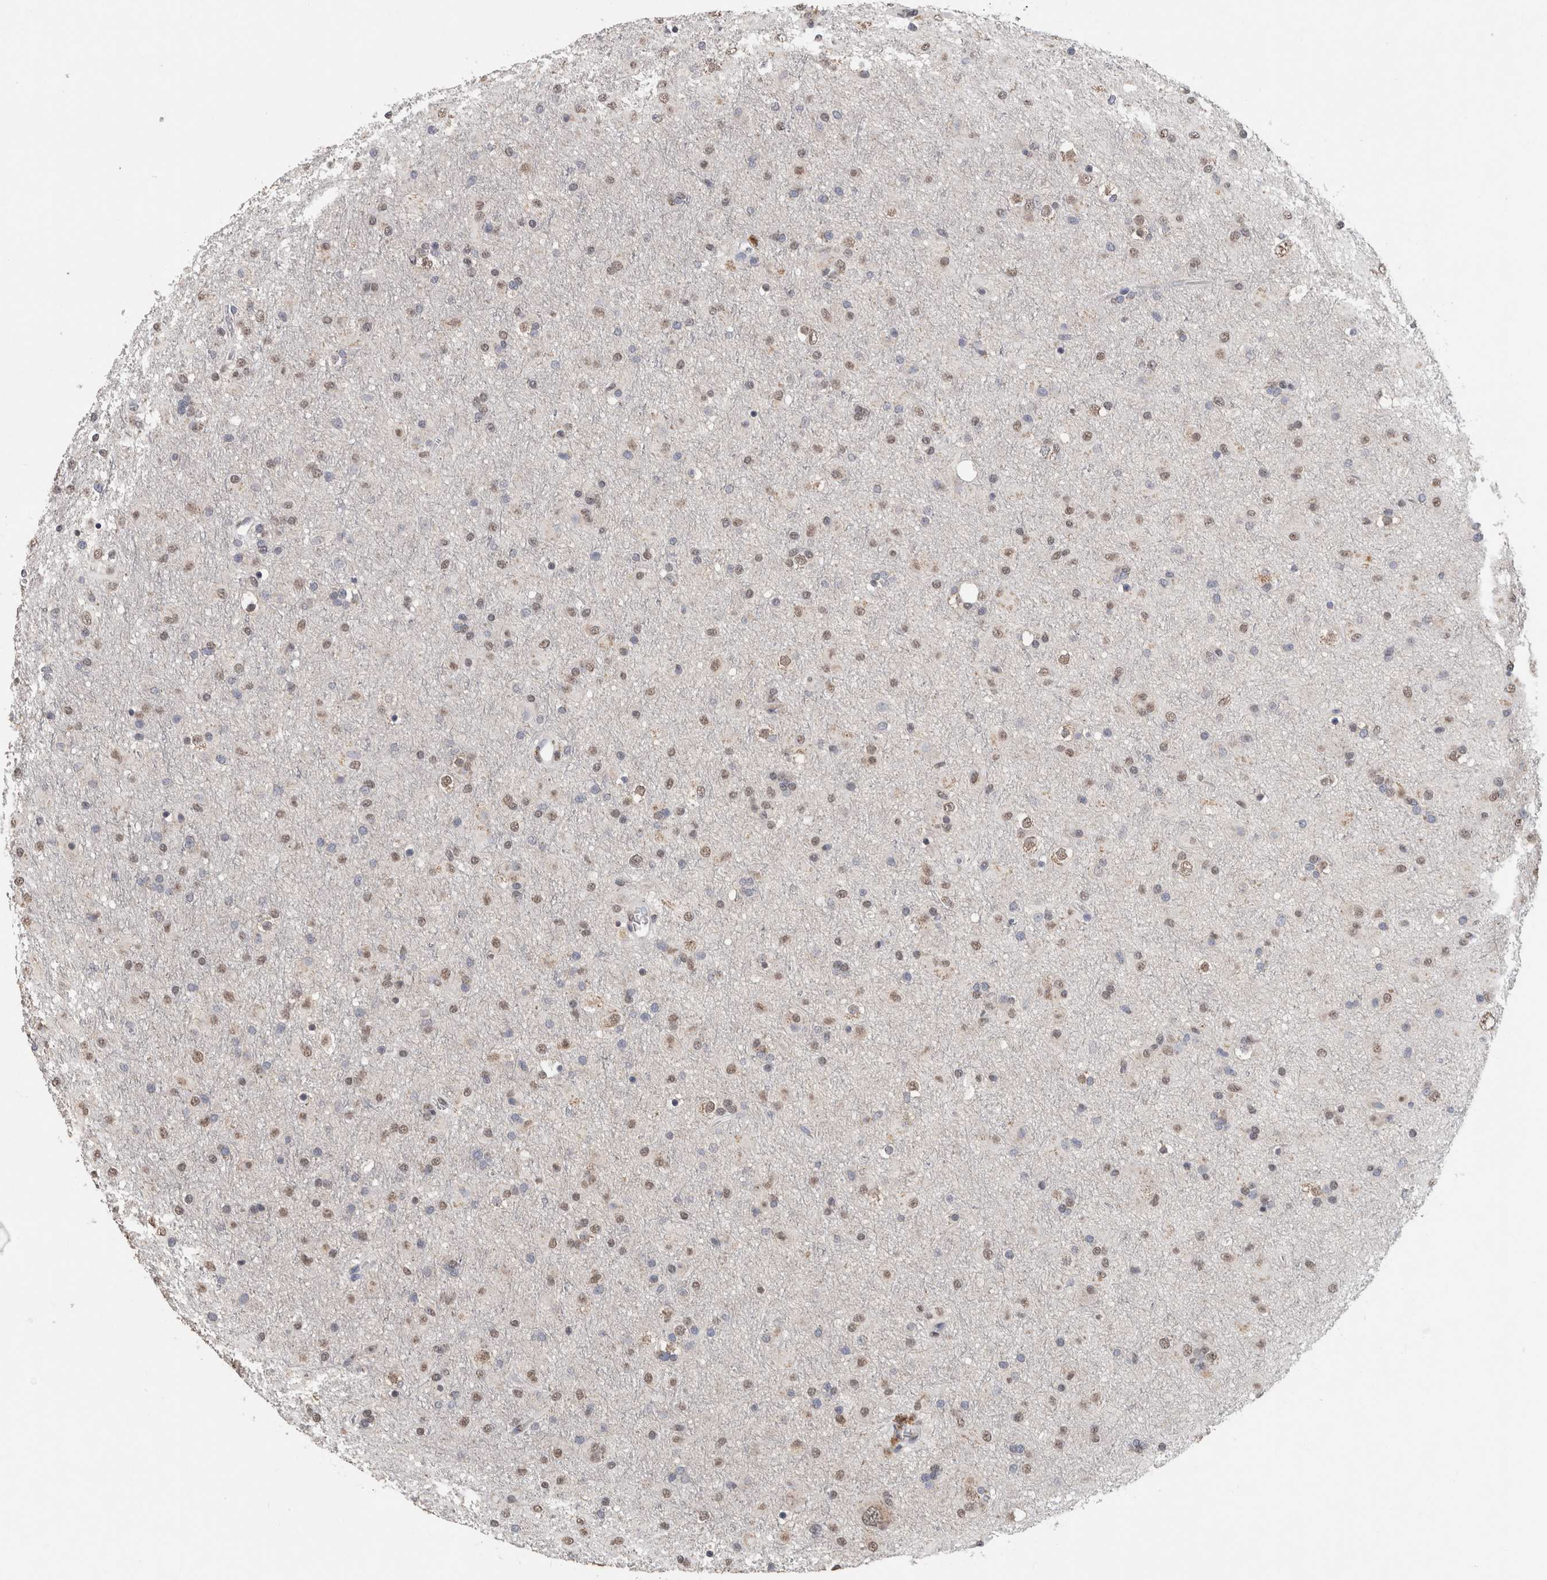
{"staining": {"intensity": "weak", "quantity": ">75%", "location": "nuclear"}, "tissue": "glioma", "cell_type": "Tumor cells", "image_type": "cancer", "snomed": [{"axis": "morphology", "description": "Glioma, malignant, Low grade"}, {"axis": "topography", "description": "Brain"}], "caption": "An image of human low-grade glioma (malignant) stained for a protein displays weak nuclear brown staining in tumor cells. (DAB = brown stain, brightfield microscopy at high magnification).", "gene": "LTBP1", "patient": {"sex": "male", "age": 65}}